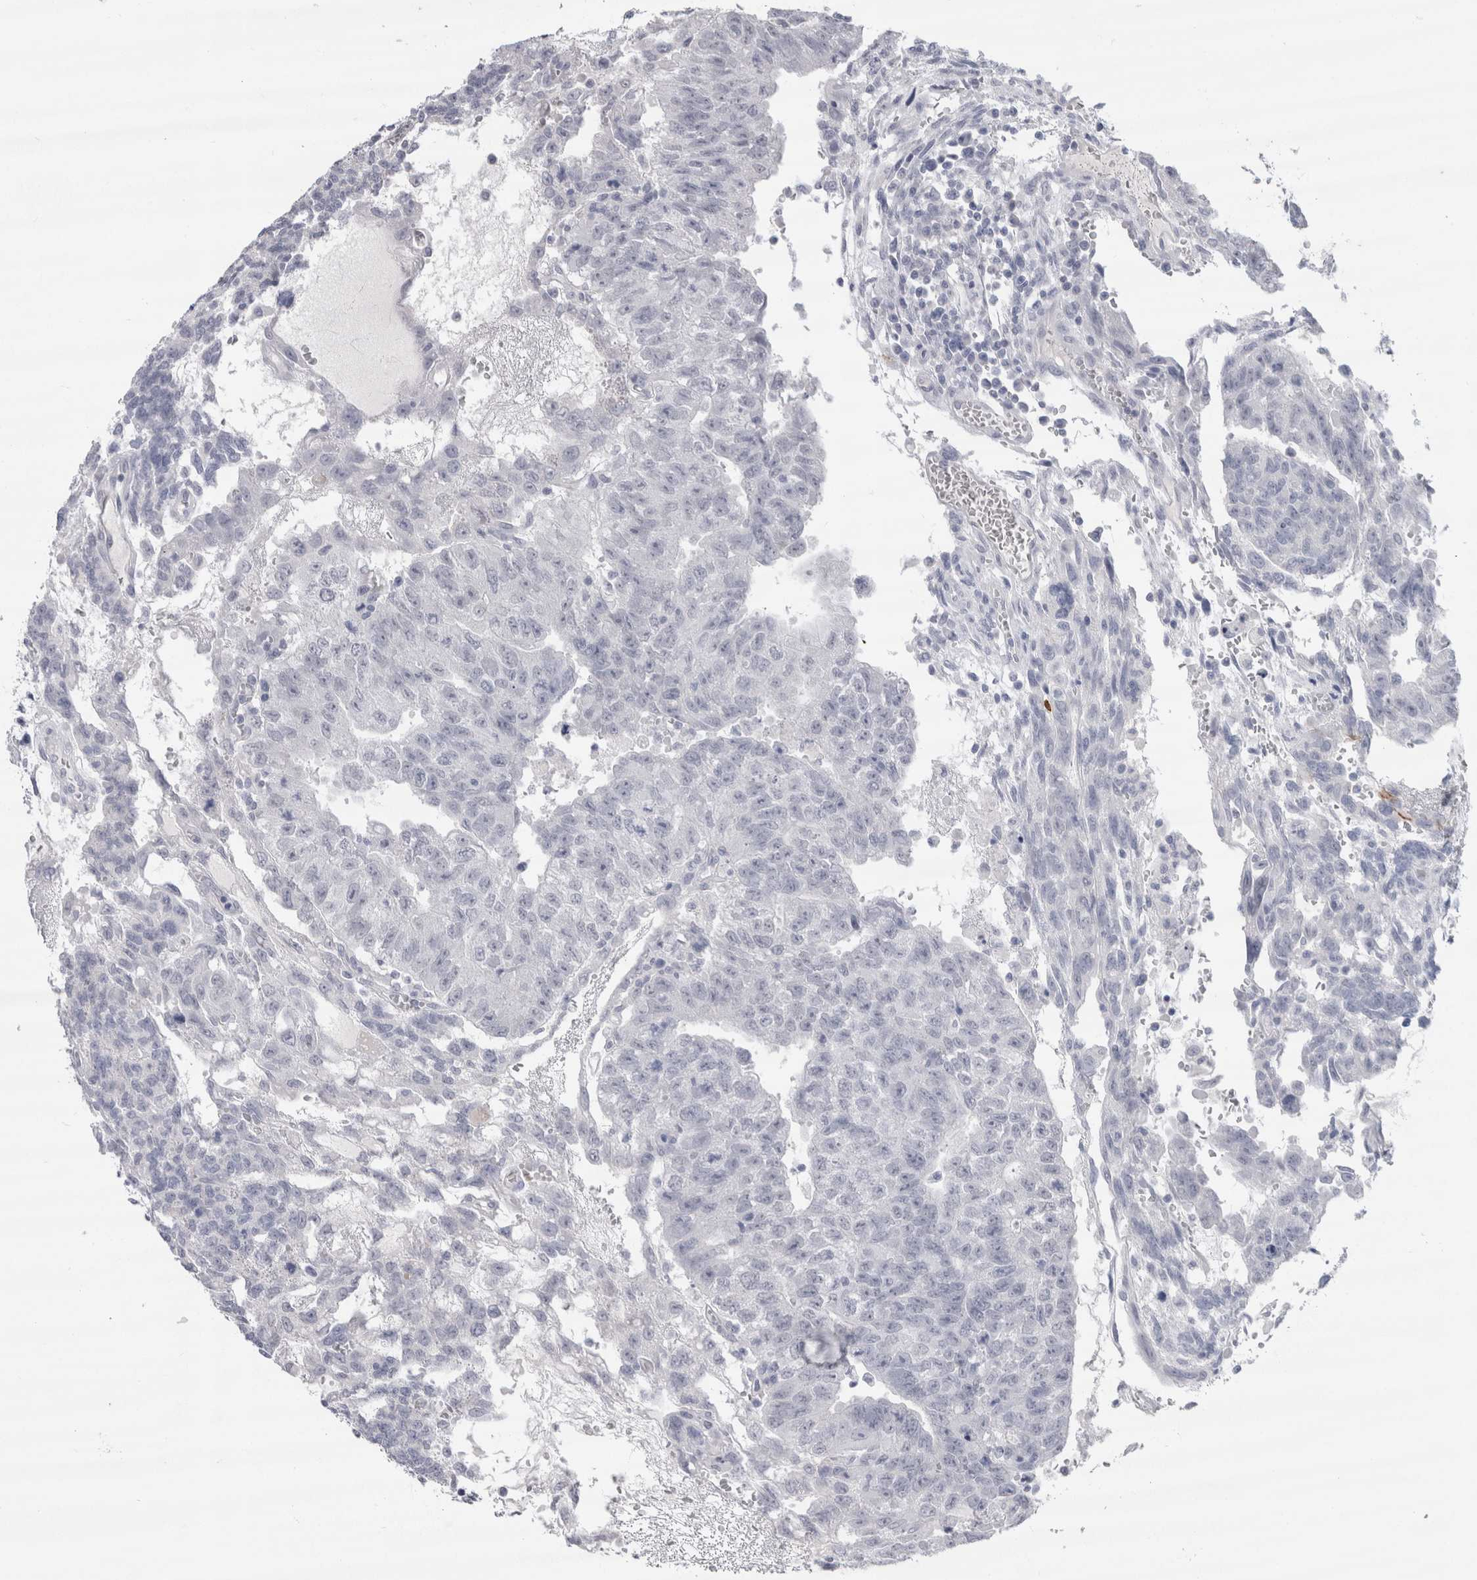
{"staining": {"intensity": "negative", "quantity": "none", "location": "none"}, "tissue": "testis cancer", "cell_type": "Tumor cells", "image_type": "cancer", "snomed": [{"axis": "morphology", "description": "Seminoma, NOS"}, {"axis": "morphology", "description": "Carcinoma, Embryonal, NOS"}, {"axis": "topography", "description": "Testis"}], "caption": "Testis cancer (embryonal carcinoma) was stained to show a protein in brown. There is no significant staining in tumor cells.", "gene": "CDH17", "patient": {"sex": "male", "age": 52}}